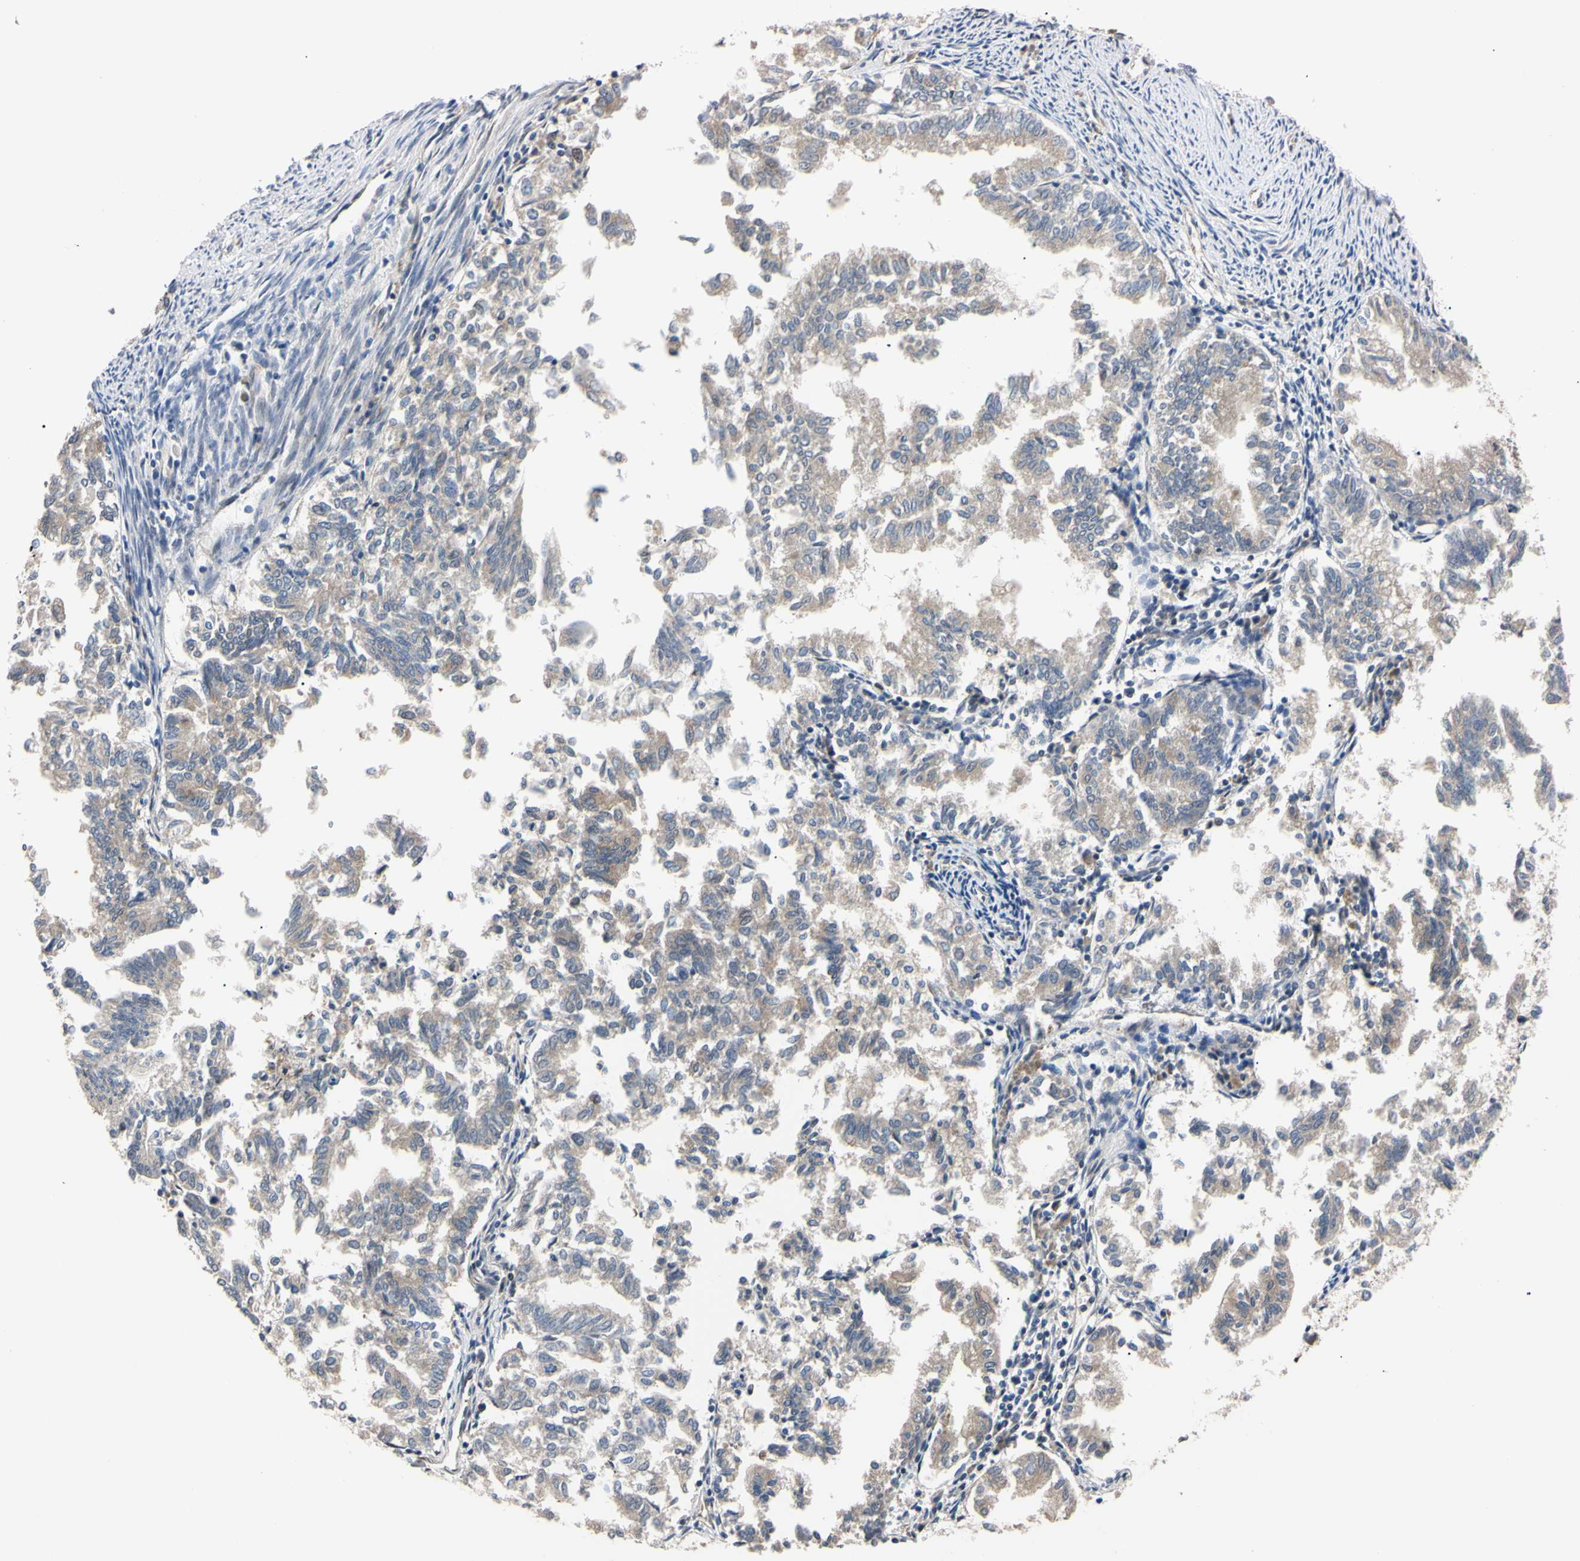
{"staining": {"intensity": "weak", "quantity": ">75%", "location": "cytoplasmic/membranous"}, "tissue": "endometrial cancer", "cell_type": "Tumor cells", "image_type": "cancer", "snomed": [{"axis": "morphology", "description": "Necrosis, NOS"}, {"axis": "morphology", "description": "Adenocarcinoma, NOS"}, {"axis": "topography", "description": "Endometrium"}], "caption": "Protein staining shows weak cytoplasmic/membranous expression in about >75% of tumor cells in adenocarcinoma (endometrial). The staining was performed using DAB (3,3'-diaminobenzidine) to visualize the protein expression in brown, while the nuclei were stained in blue with hematoxylin (Magnification: 20x).", "gene": "RARS1", "patient": {"sex": "female", "age": 79}}